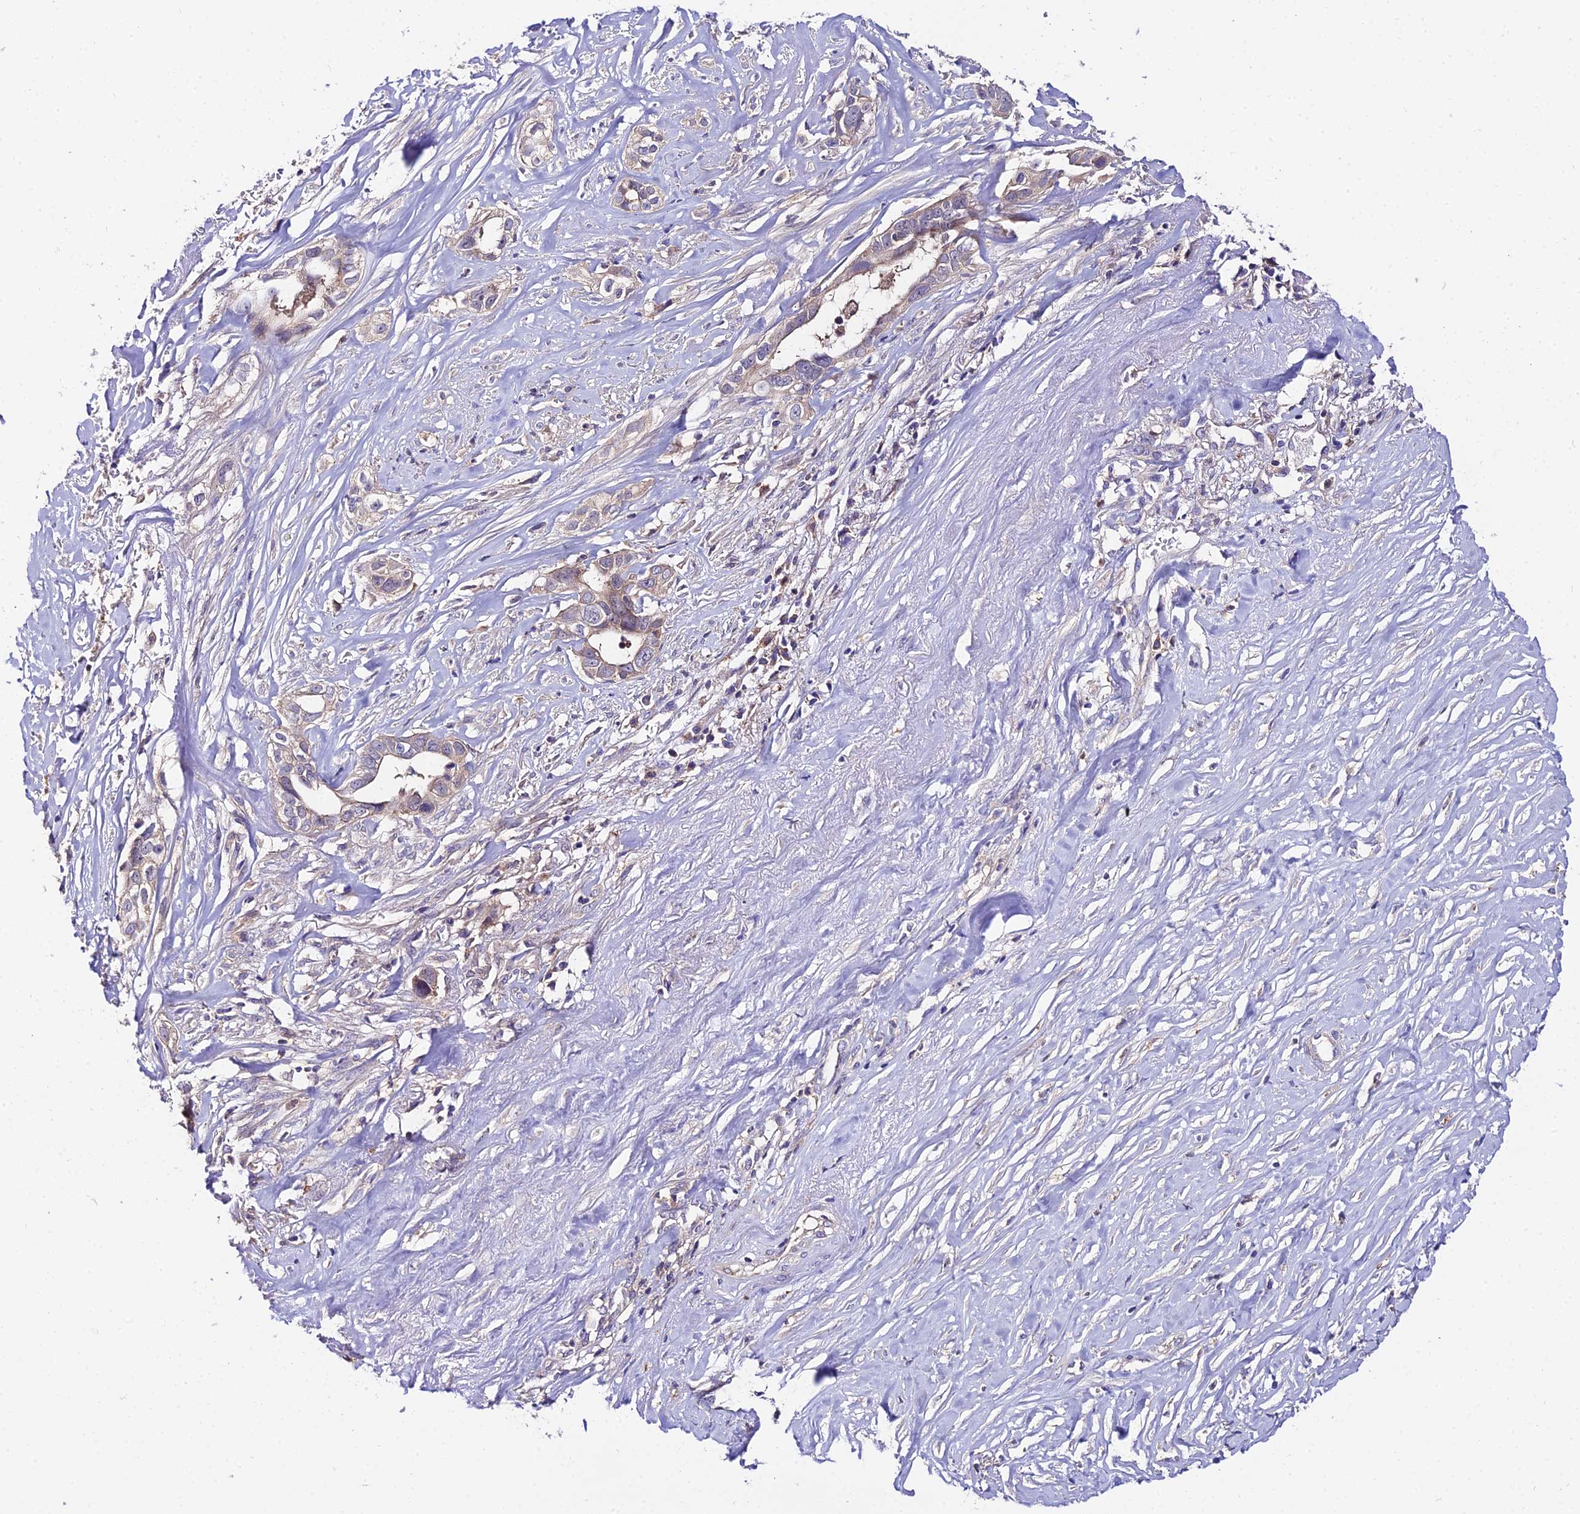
{"staining": {"intensity": "weak", "quantity": "<25%", "location": "cytoplasmic/membranous"}, "tissue": "liver cancer", "cell_type": "Tumor cells", "image_type": "cancer", "snomed": [{"axis": "morphology", "description": "Cholangiocarcinoma"}, {"axis": "topography", "description": "Liver"}], "caption": "Liver cholangiocarcinoma stained for a protein using immunohistochemistry displays no positivity tumor cells.", "gene": "C2orf69", "patient": {"sex": "female", "age": 79}}